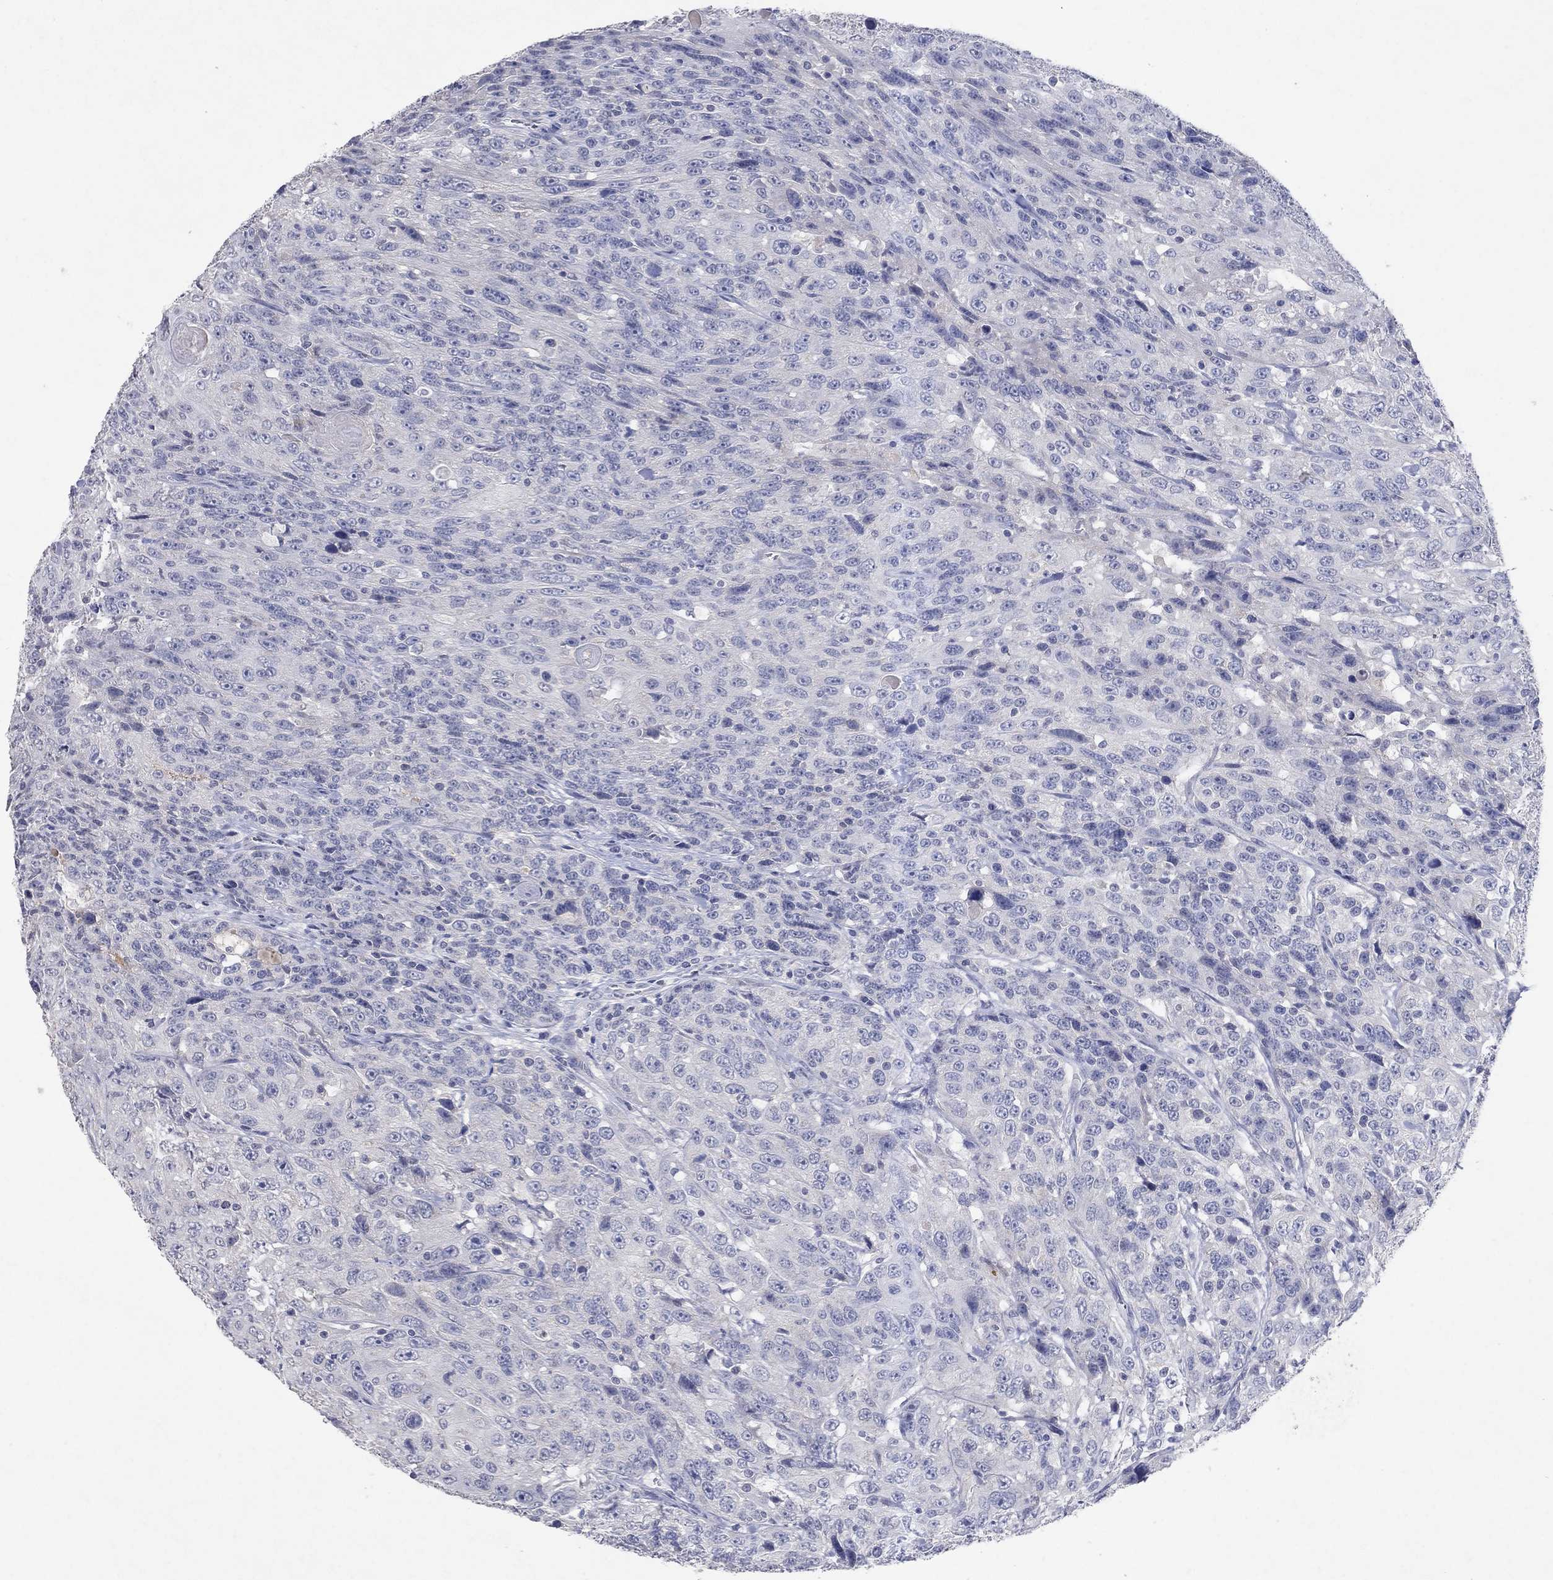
{"staining": {"intensity": "negative", "quantity": "none", "location": "none"}, "tissue": "urothelial cancer", "cell_type": "Tumor cells", "image_type": "cancer", "snomed": [{"axis": "morphology", "description": "Urothelial carcinoma, NOS"}, {"axis": "morphology", "description": "Urothelial carcinoma, High grade"}, {"axis": "topography", "description": "Urinary bladder"}], "caption": "Urothelial cancer stained for a protein using immunohistochemistry (IHC) demonstrates no staining tumor cells.", "gene": "KRT40", "patient": {"sex": "female", "age": 73}}